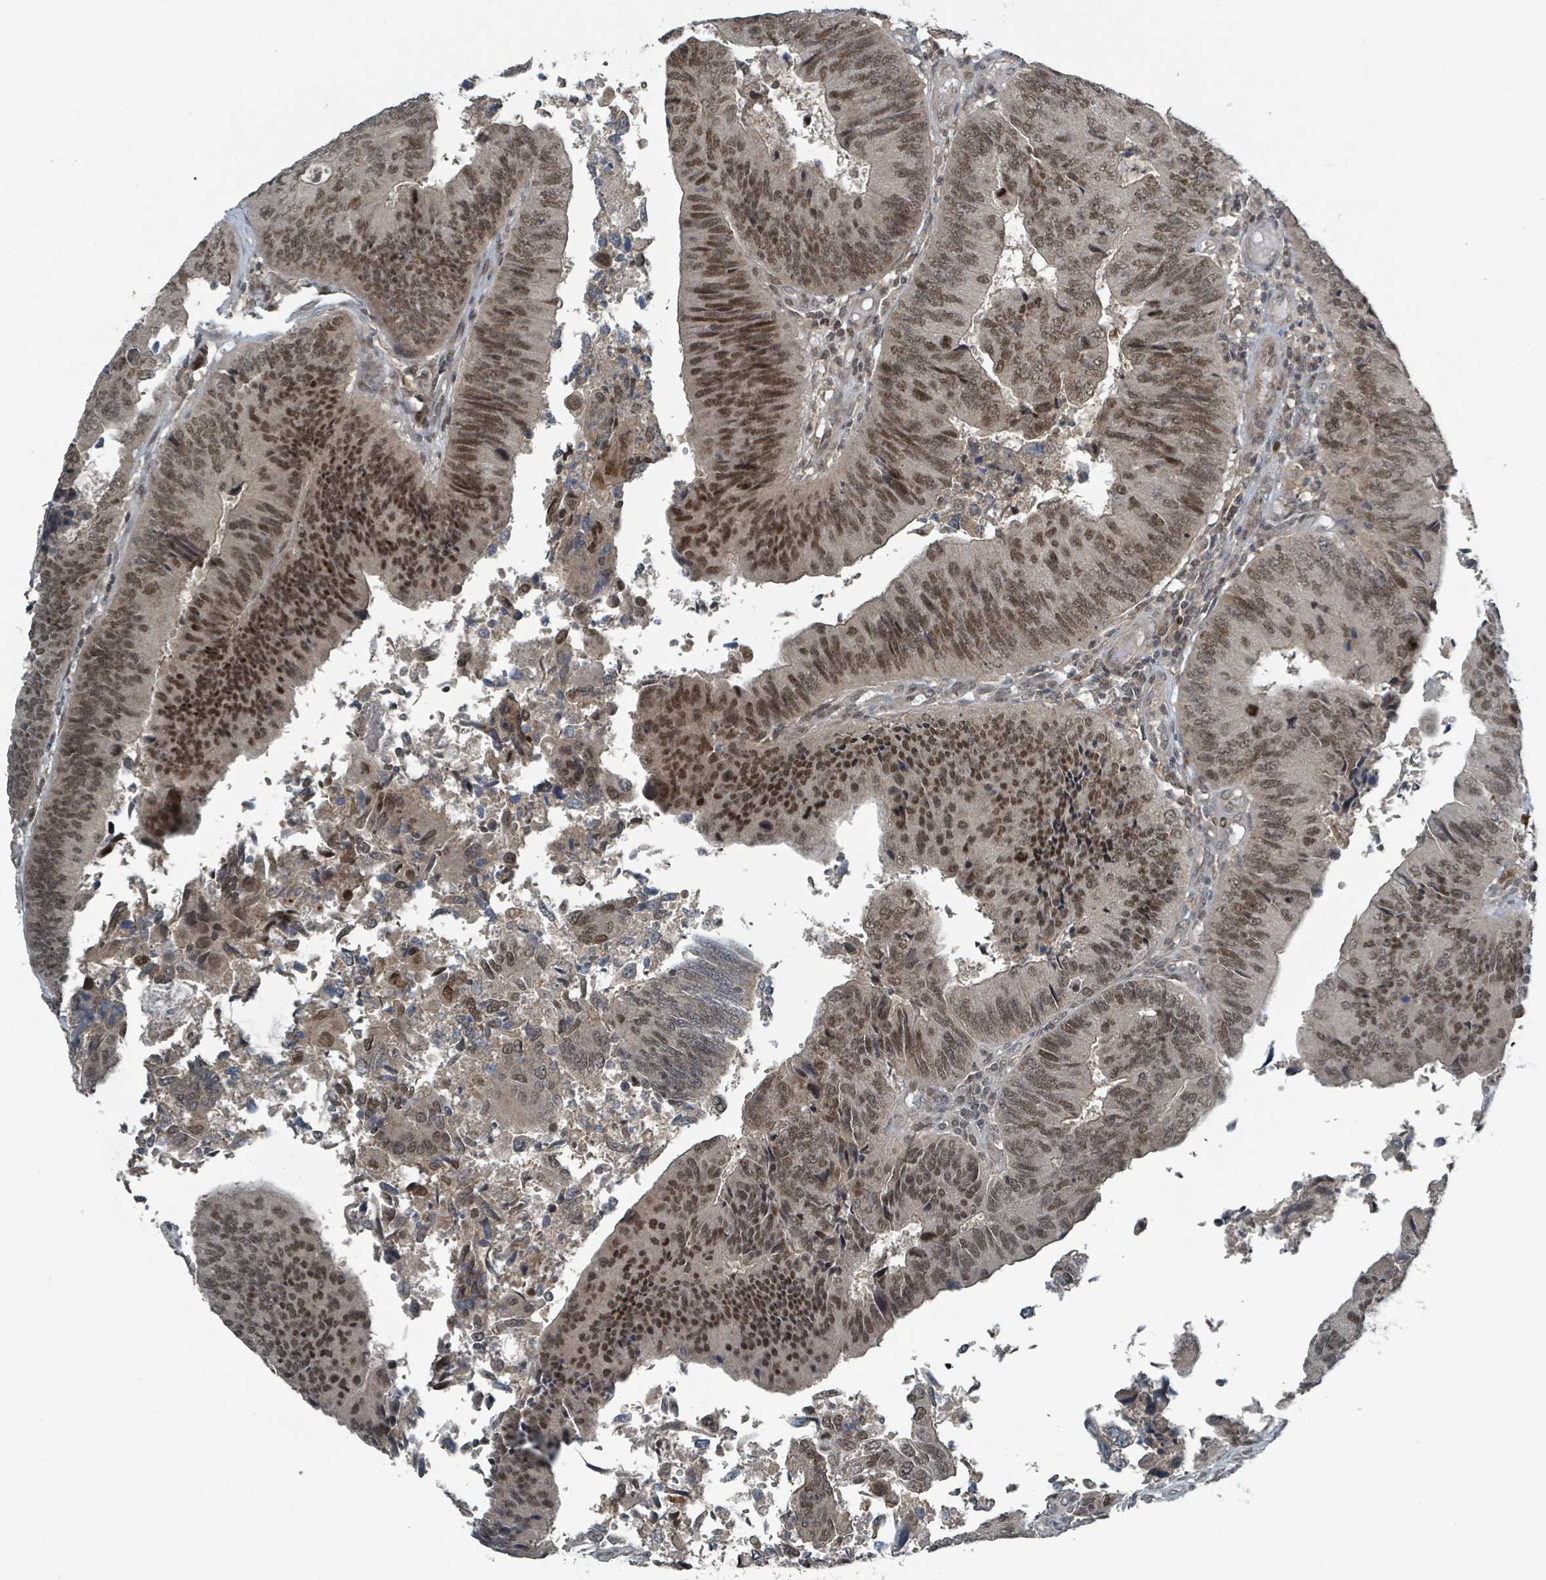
{"staining": {"intensity": "strong", "quantity": ">75%", "location": "nuclear"}, "tissue": "colorectal cancer", "cell_type": "Tumor cells", "image_type": "cancer", "snomed": [{"axis": "morphology", "description": "Adenocarcinoma, NOS"}, {"axis": "topography", "description": "Colon"}], "caption": "Immunohistochemical staining of colorectal cancer demonstrates strong nuclear protein staining in about >75% of tumor cells.", "gene": "PHIP", "patient": {"sex": "female", "age": 67}}